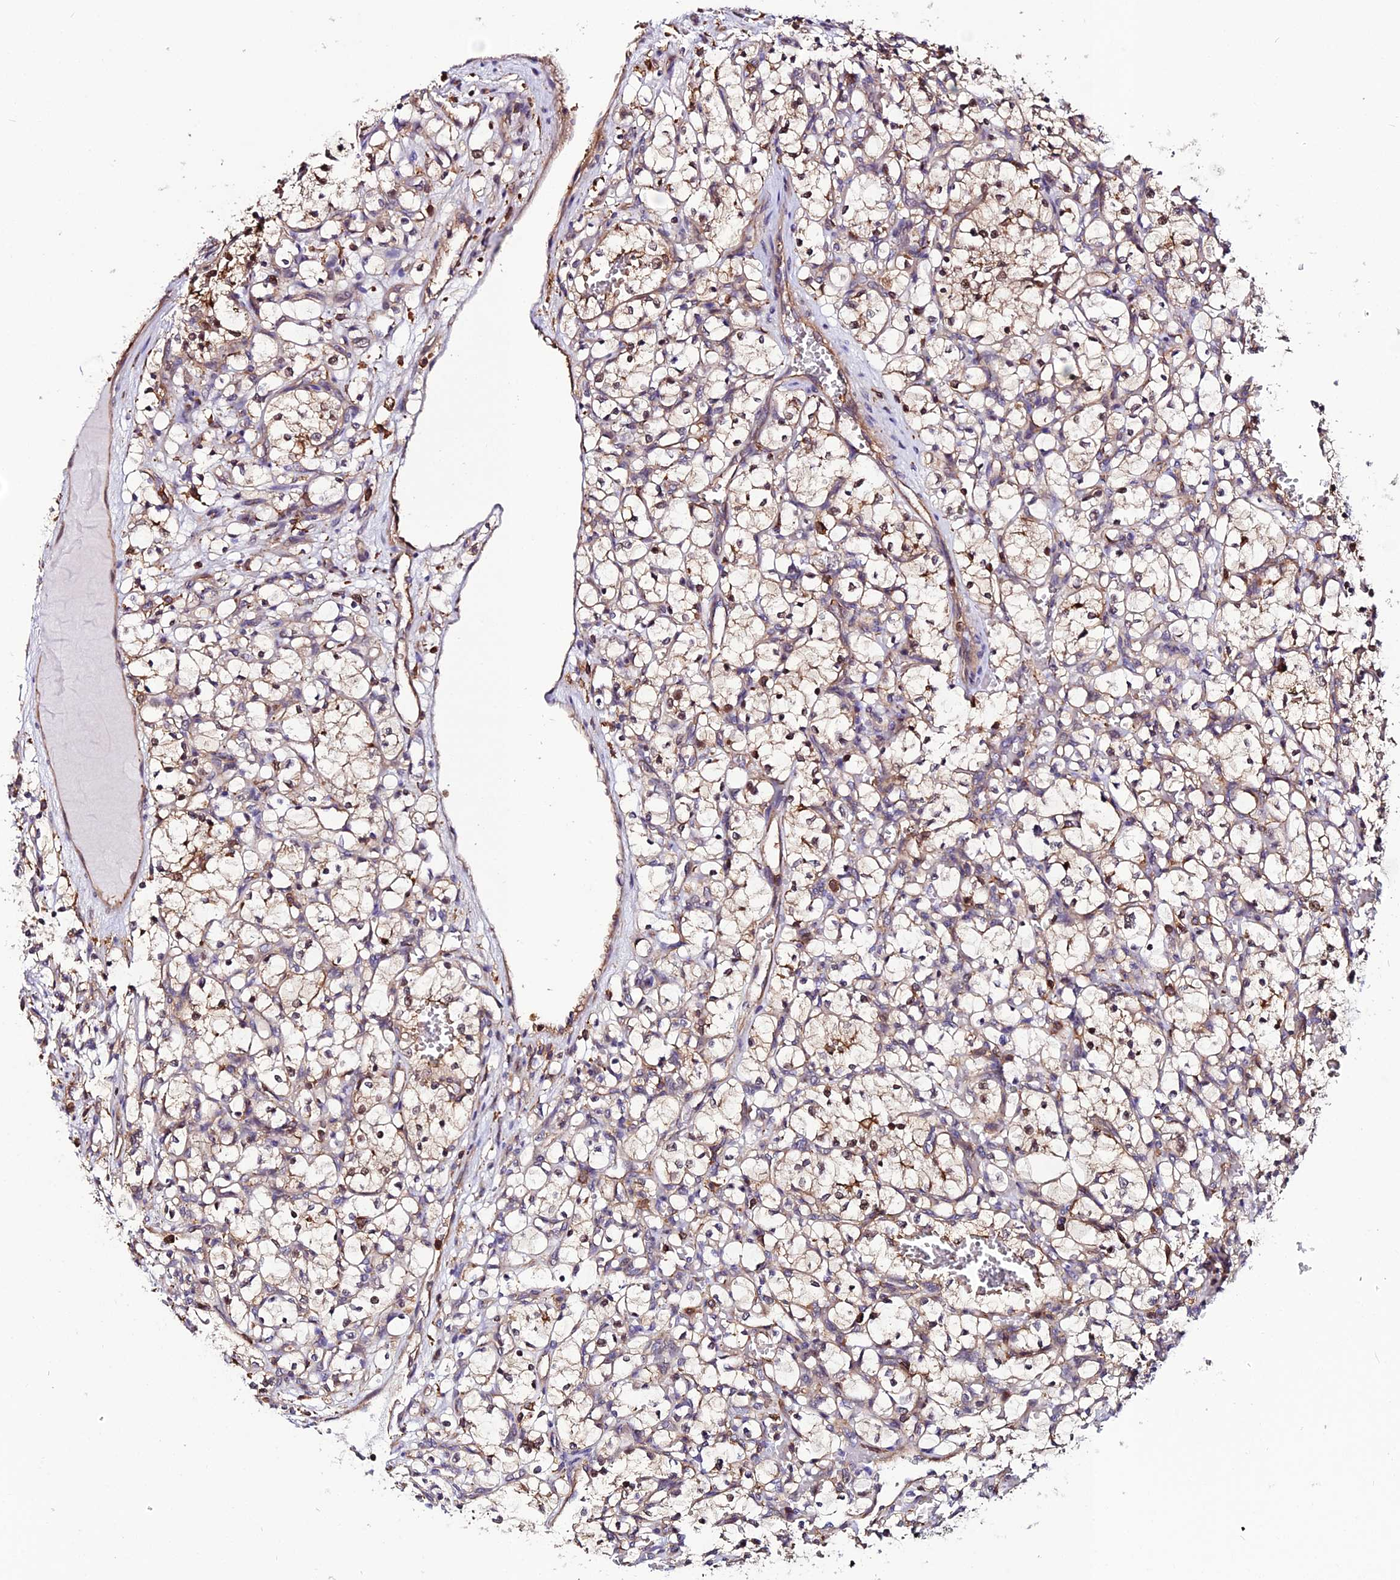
{"staining": {"intensity": "moderate", "quantity": "<25%", "location": "nuclear"}, "tissue": "renal cancer", "cell_type": "Tumor cells", "image_type": "cancer", "snomed": [{"axis": "morphology", "description": "Adenocarcinoma, NOS"}, {"axis": "topography", "description": "Kidney"}], "caption": "Immunohistochemical staining of renal cancer (adenocarcinoma) reveals low levels of moderate nuclear protein staining in about <25% of tumor cells.", "gene": "USP17L15", "patient": {"sex": "female", "age": 69}}